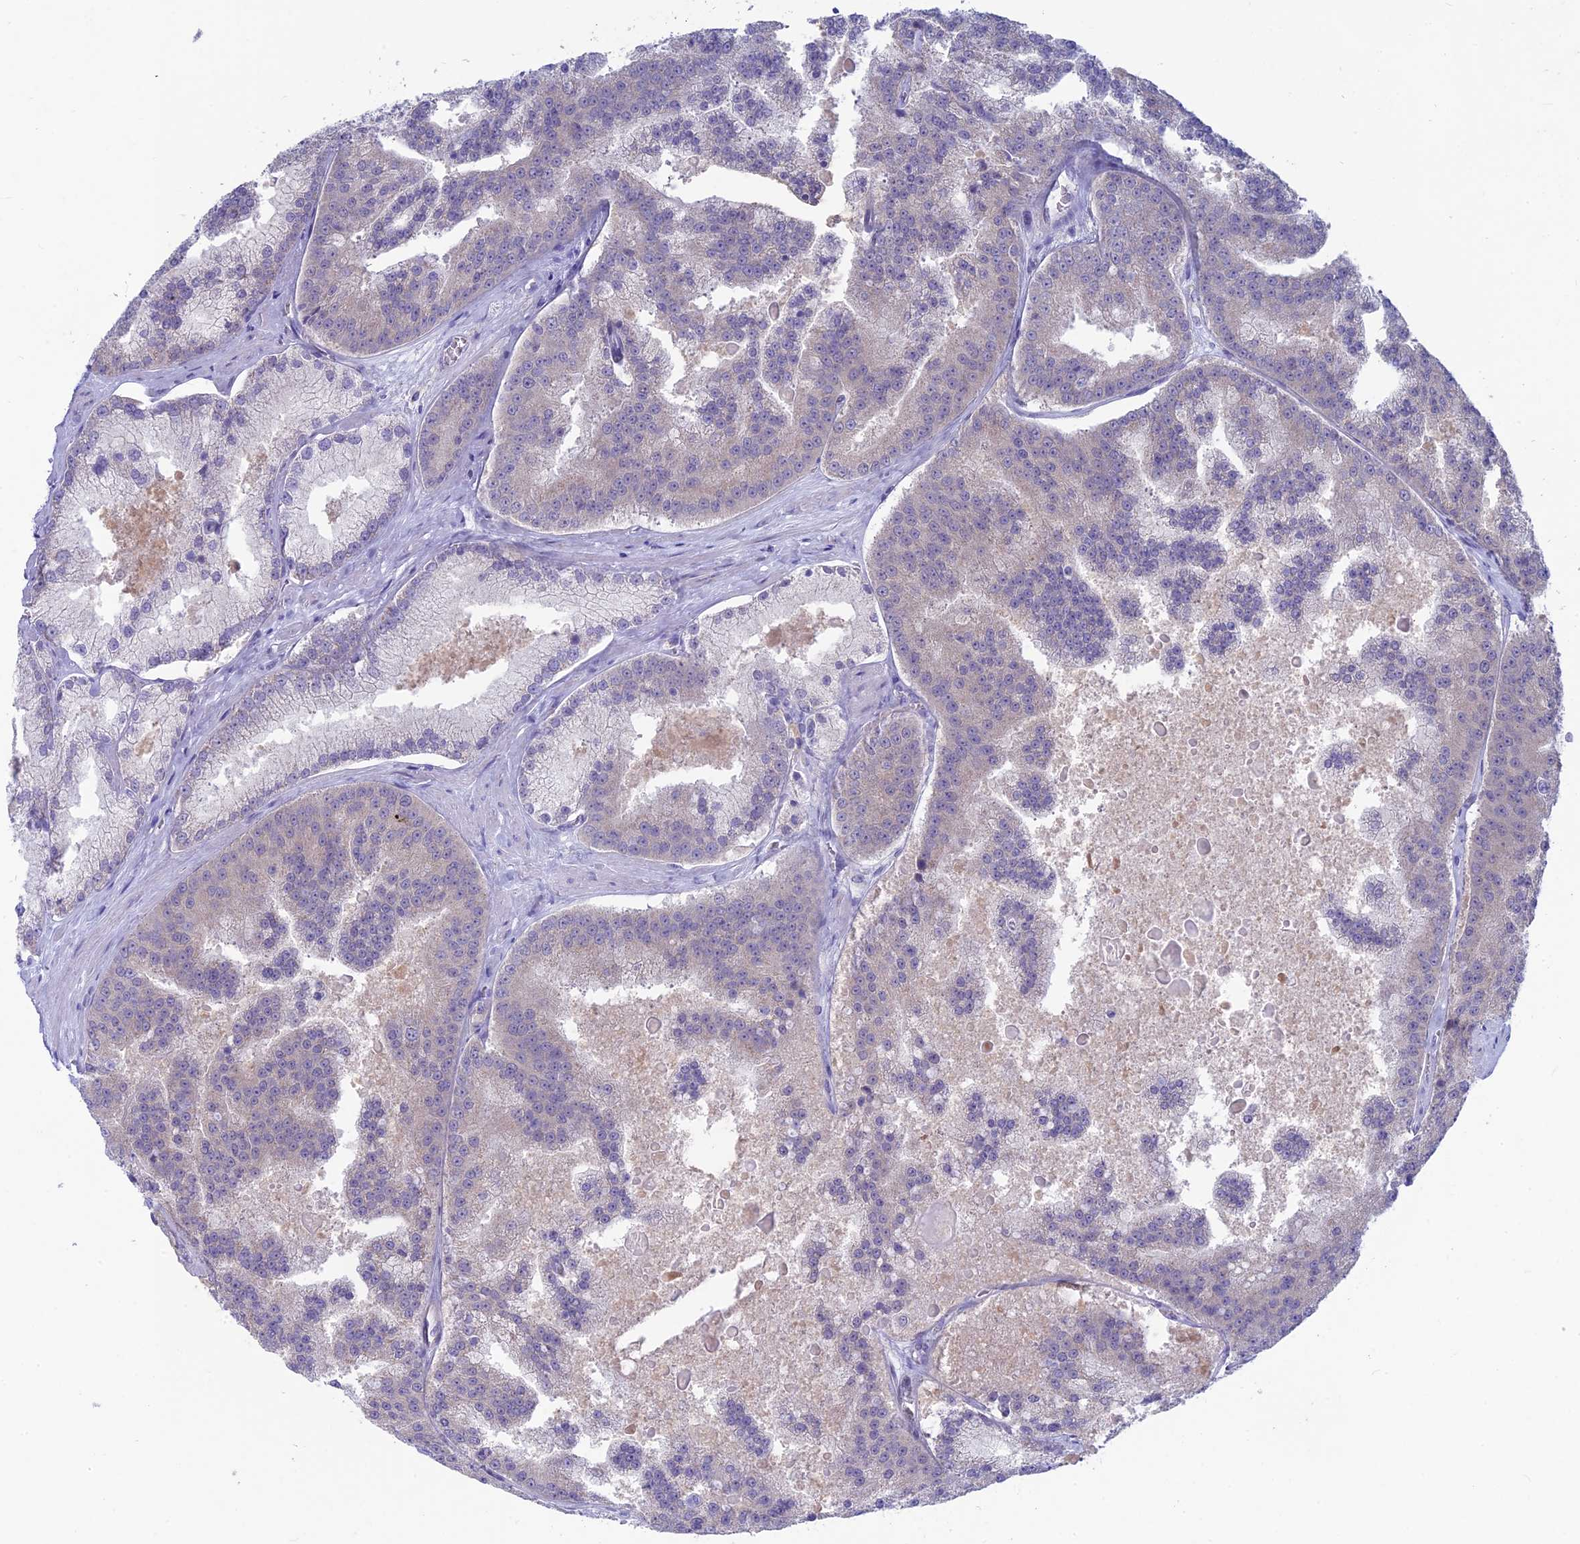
{"staining": {"intensity": "negative", "quantity": "none", "location": "none"}, "tissue": "prostate cancer", "cell_type": "Tumor cells", "image_type": "cancer", "snomed": [{"axis": "morphology", "description": "Adenocarcinoma, High grade"}, {"axis": "topography", "description": "Prostate"}], "caption": "A histopathology image of human prostate high-grade adenocarcinoma is negative for staining in tumor cells.", "gene": "SNTN", "patient": {"sex": "male", "age": 61}}